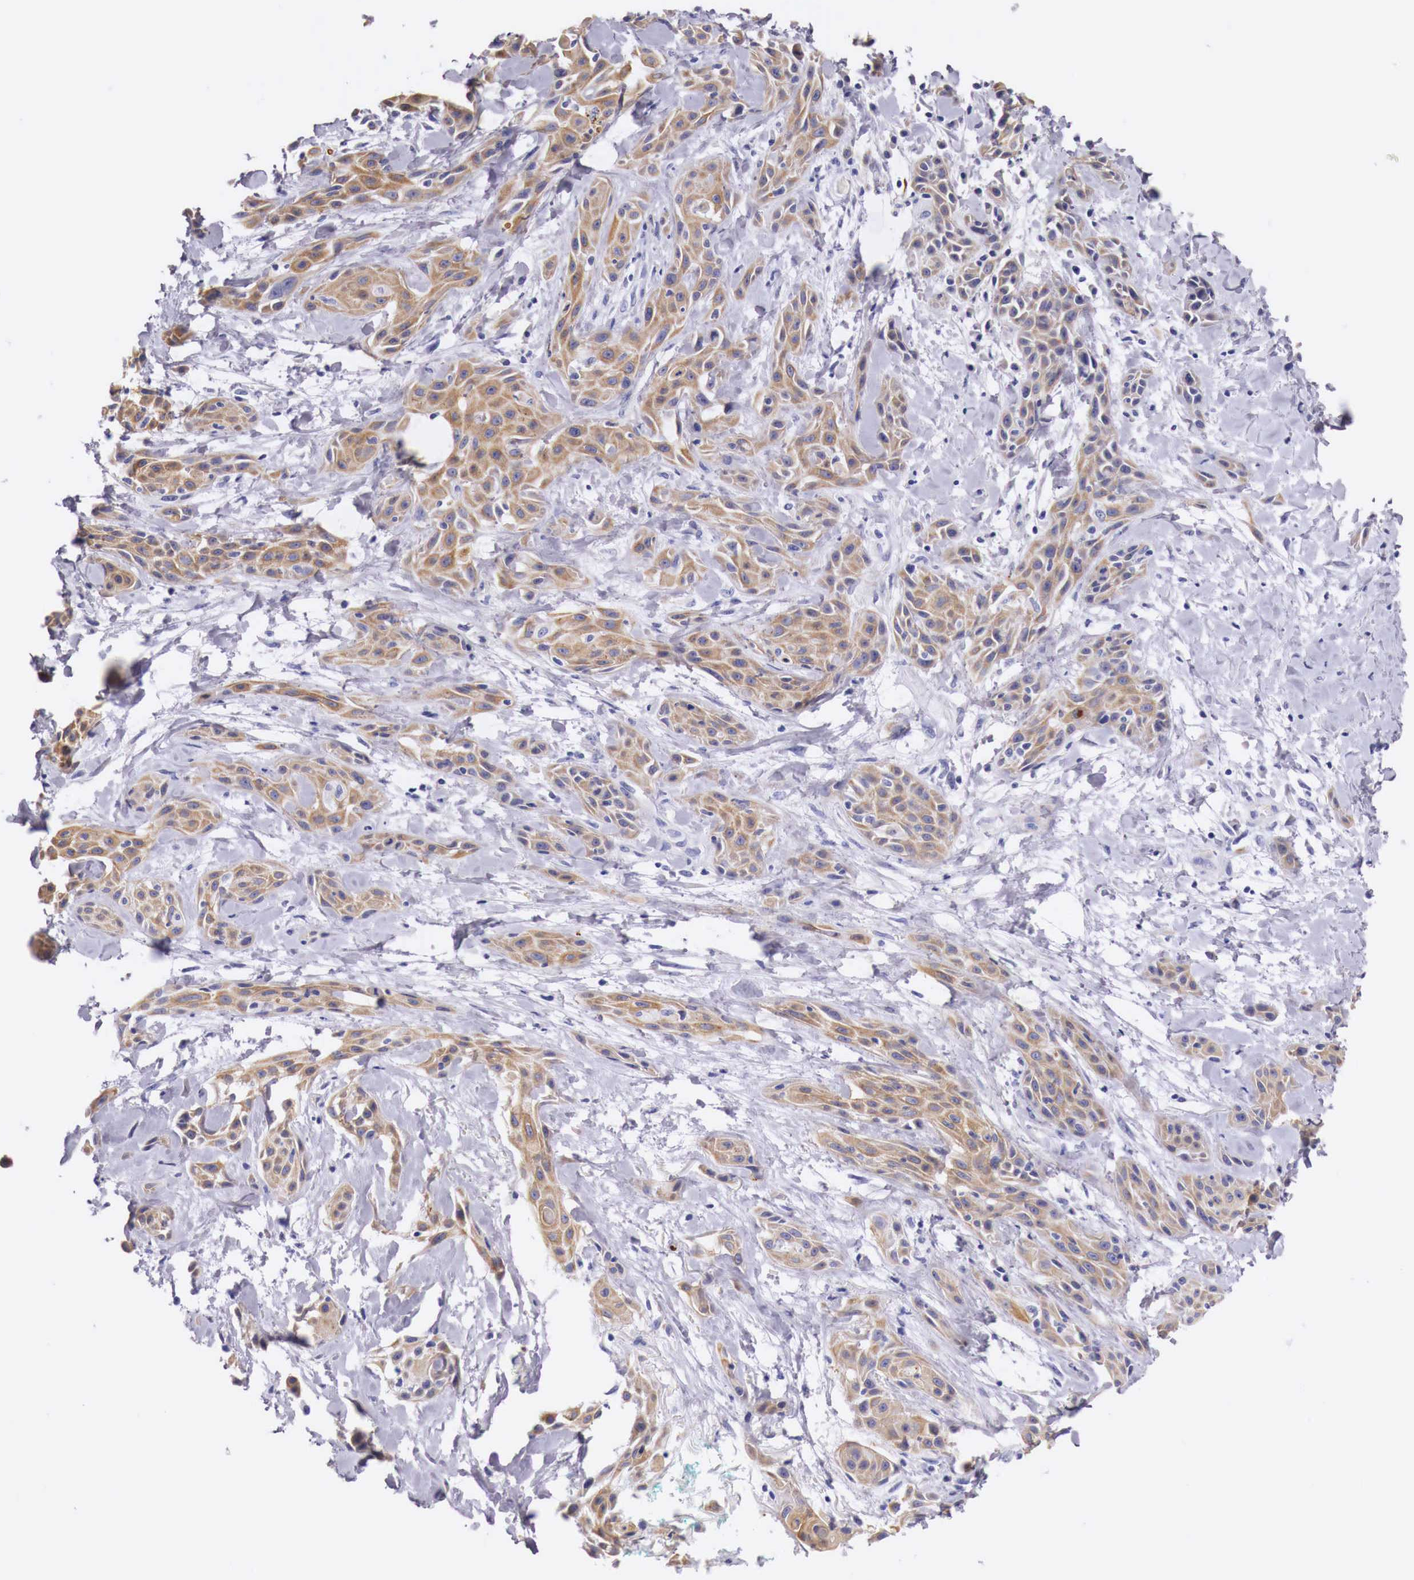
{"staining": {"intensity": "moderate", "quantity": ">75%", "location": "cytoplasmic/membranous"}, "tissue": "skin cancer", "cell_type": "Tumor cells", "image_type": "cancer", "snomed": [{"axis": "morphology", "description": "Squamous cell carcinoma, NOS"}, {"axis": "topography", "description": "Skin"}, {"axis": "topography", "description": "Anal"}], "caption": "High-power microscopy captured an immunohistochemistry image of squamous cell carcinoma (skin), revealing moderate cytoplasmic/membranous positivity in approximately >75% of tumor cells. (DAB IHC, brown staining for protein, blue staining for nuclei).", "gene": "NREP", "patient": {"sex": "male", "age": 64}}